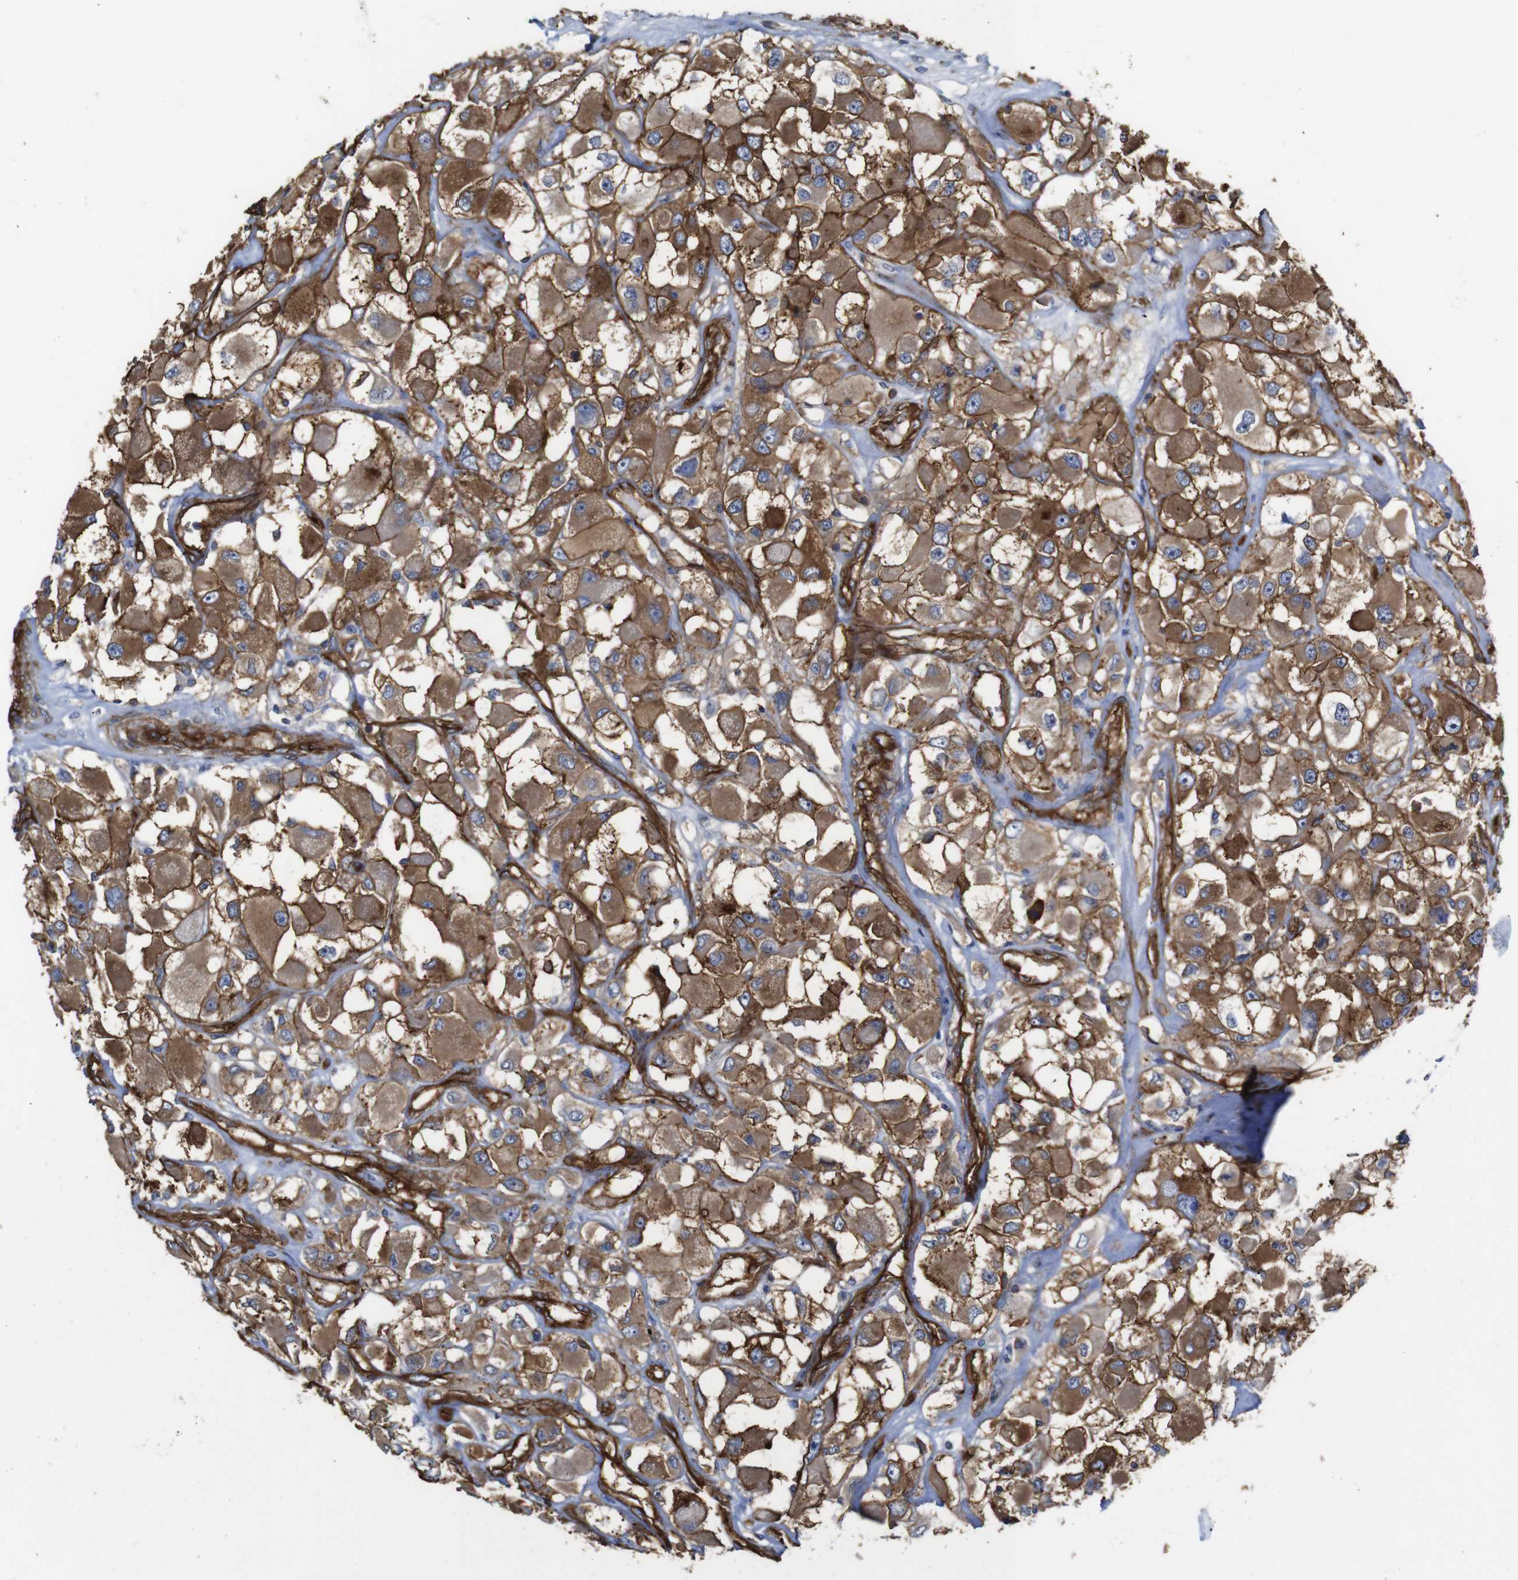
{"staining": {"intensity": "moderate", "quantity": ">75%", "location": "cytoplasmic/membranous"}, "tissue": "renal cancer", "cell_type": "Tumor cells", "image_type": "cancer", "snomed": [{"axis": "morphology", "description": "Adenocarcinoma, NOS"}, {"axis": "topography", "description": "Kidney"}], "caption": "Tumor cells show medium levels of moderate cytoplasmic/membranous expression in about >75% of cells in adenocarcinoma (renal).", "gene": "SPTBN1", "patient": {"sex": "female", "age": 52}}